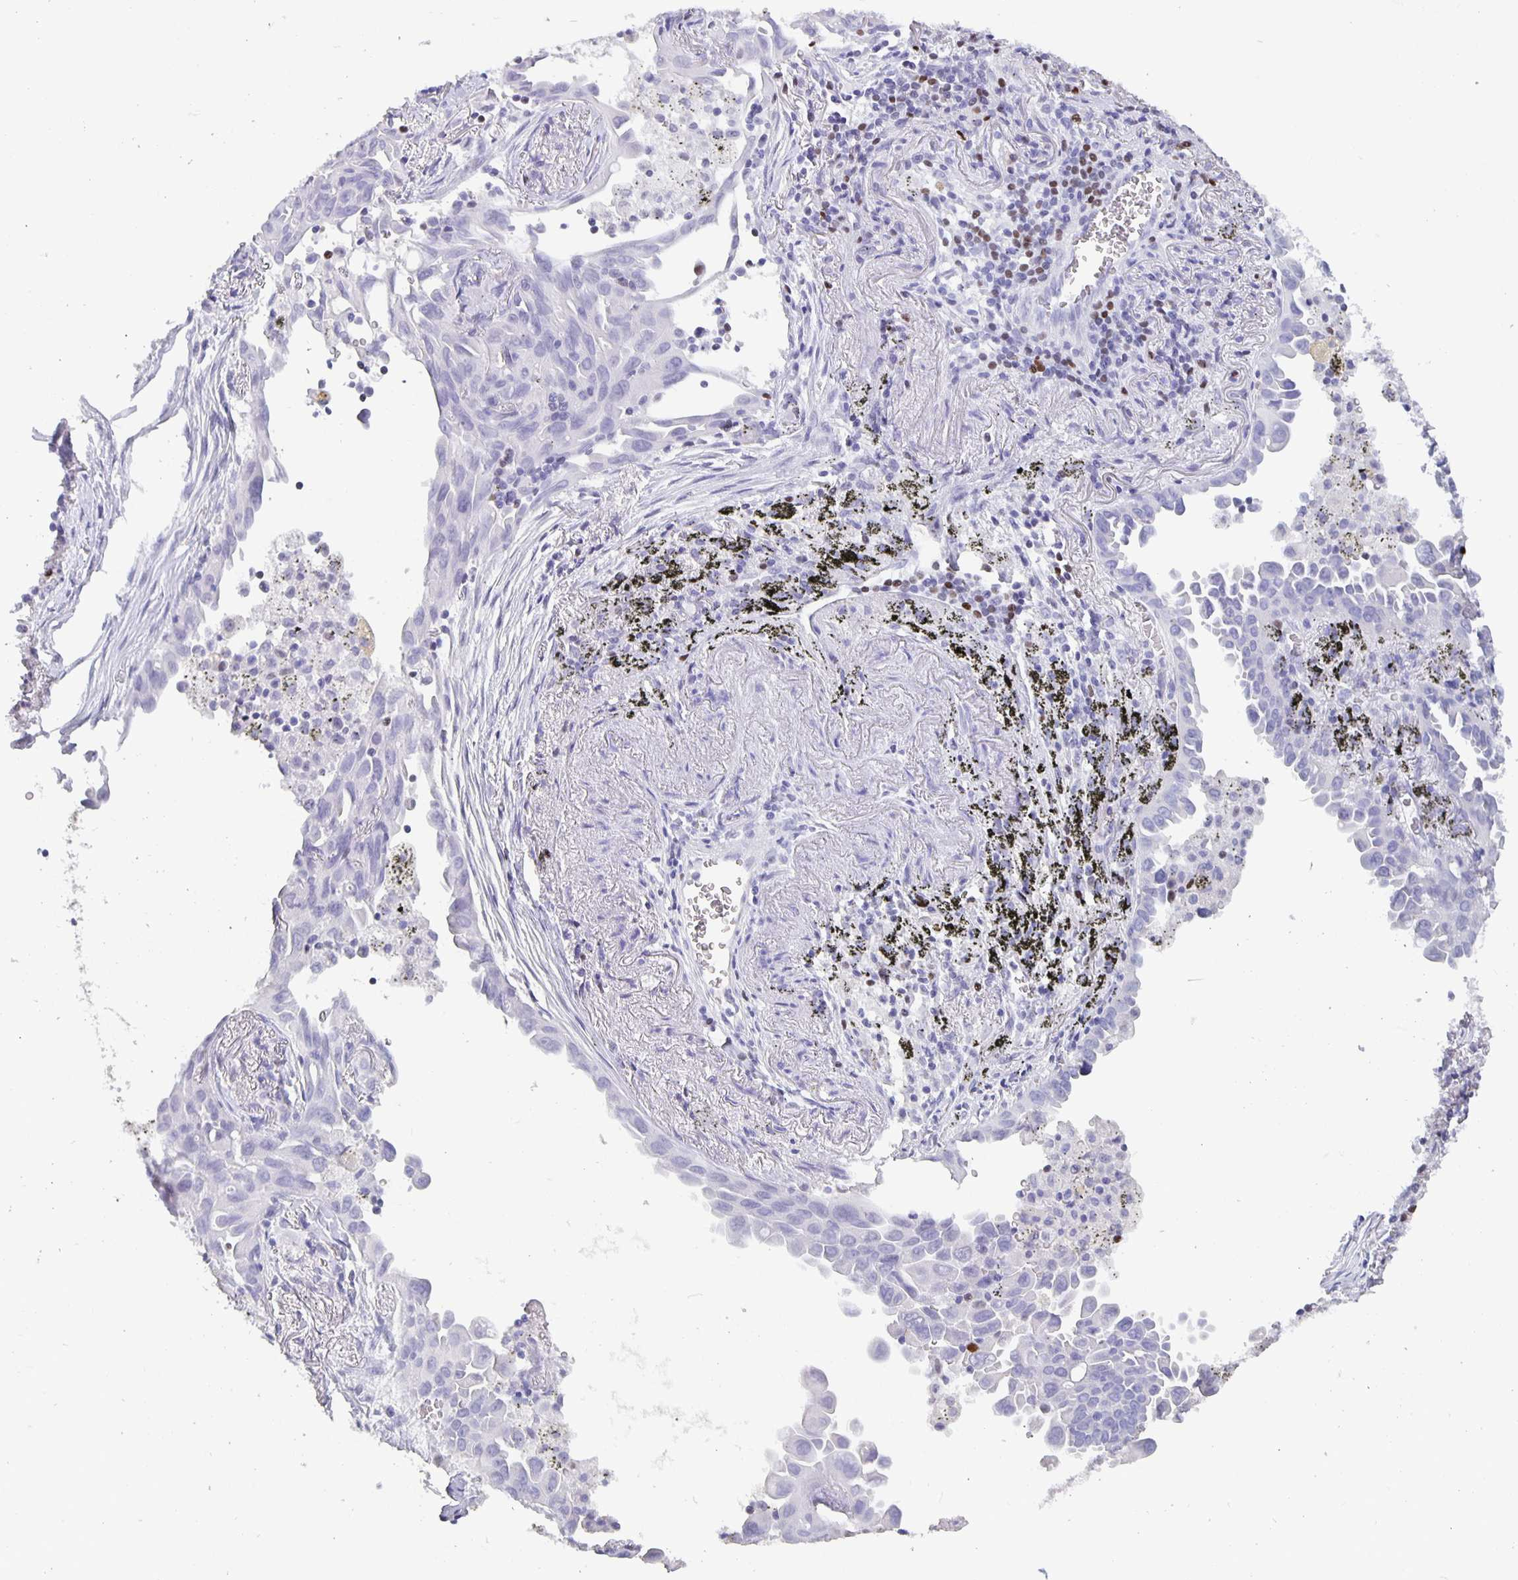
{"staining": {"intensity": "negative", "quantity": "none", "location": "none"}, "tissue": "lung cancer", "cell_type": "Tumor cells", "image_type": "cancer", "snomed": [{"axis": "morphology", "description": "Adenocarcinoma, NOS"}, {"axis": "topography", "description": "Lung"}], "caption": "High magnification brightfield microscopy of lung cancer (adenocarcinoma) stained with DAB (3,3'-diaminobenzidine) (brown) and counterstained with hematoxylin (blue): tumor cells show no significant staining. Nuclei are stained in blue.", "gene": "SATB2", "patient": {"sex": "male", "age": 68}}